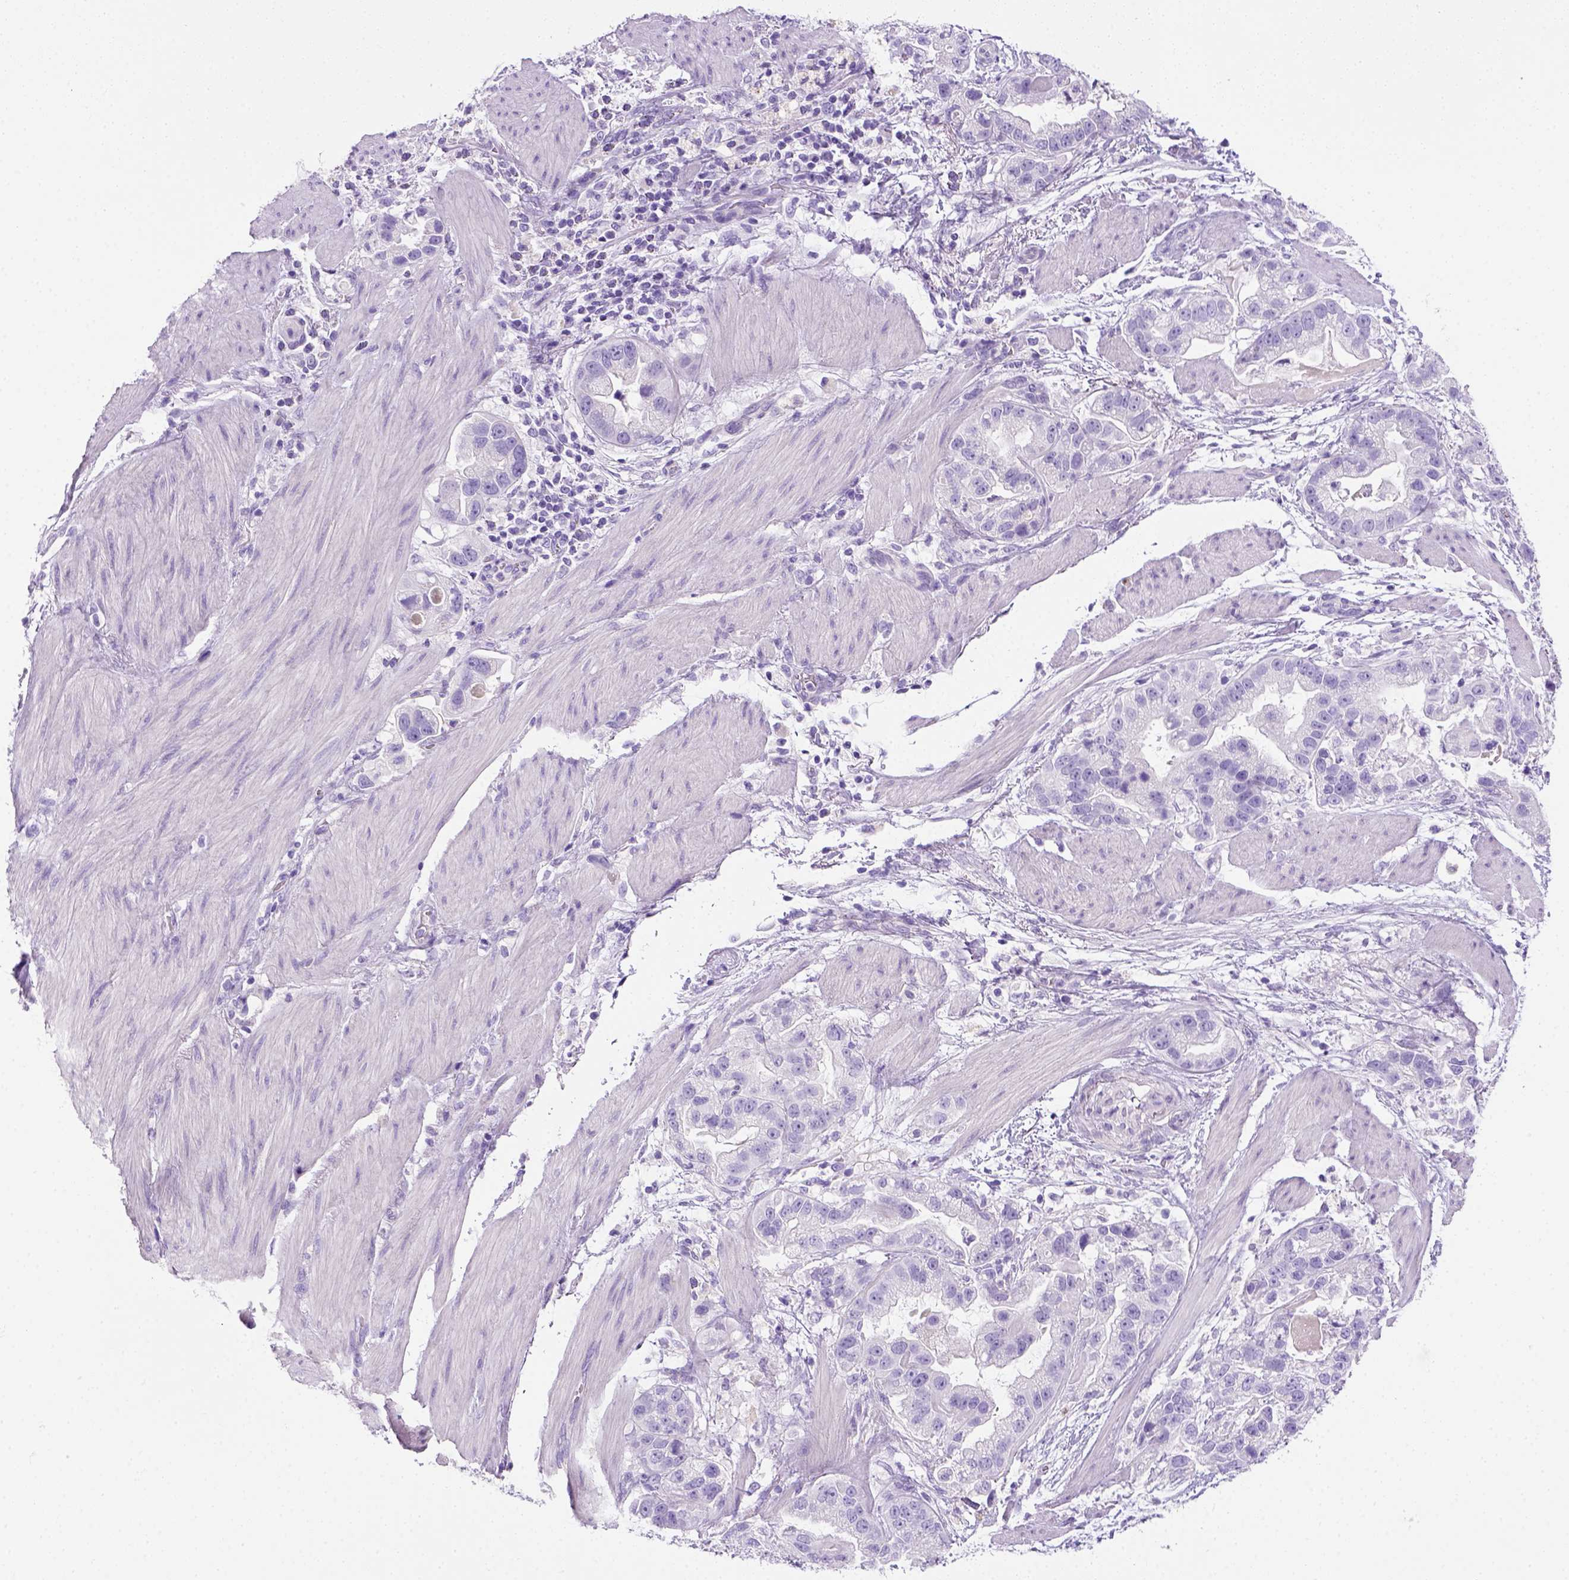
{"staining": {"intensity": "negative", "quantity": "none", "location": "none"}, "tissue": "stomach cancer", "cell_type": "Tumor cells", "image_type": "cancer", "snomed": [{"axis": "morphology", "description": "Adenocarcinoma, NOS"}, {"axis": "topography", "description": "Stomach"}], "caption": "Human adenocarcinoma (stomach) stained for a protein using immunohistochemistry (IHC) exhibits no staining in tumor cells.", "gene": "KRT71", "patient": {"sex": "male", "age": 59}}